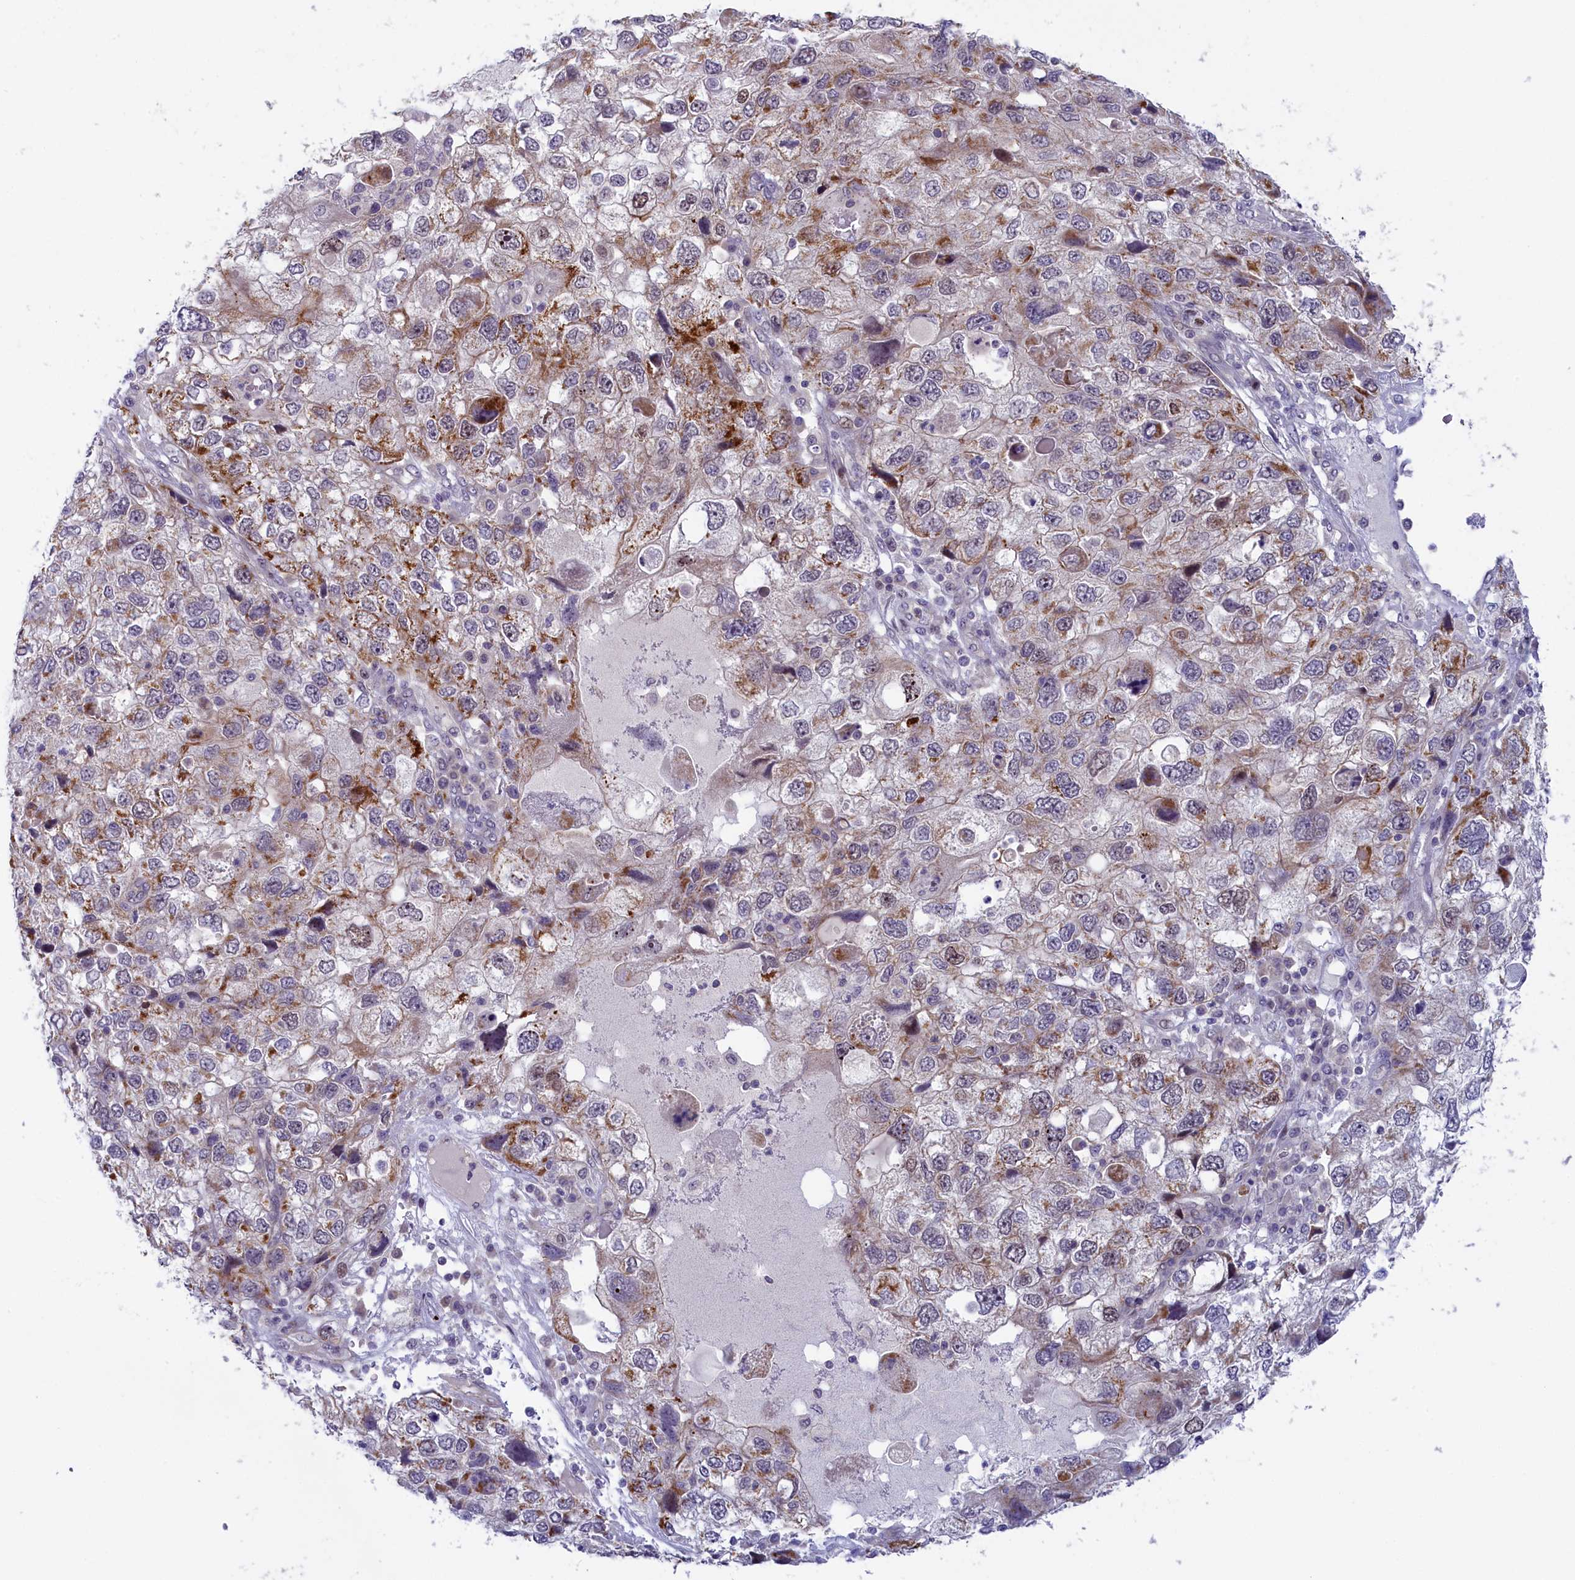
{"staining": {"intensity": "moderate", "quantity": "<25%", "location": "cytoplasmic/membranous"}, "tissue": "endometrial cancer", "cell_type": "Tumor cells", "image_type": "cancer", "snomed": [{"axis": "morphology", "description": "Adenocarcinoma, NOS"}, {"axis": "topography", "description": "Endometrium"}], "caption": "A micrograph of endometrial cancer (adenocarcinoma) stained for a protein shows moderate cytoplasmic/membranous brown staining in tumor cells. (DAB IHC with brightfield microscopy, high magnification).", "gene": "CCL23", "patient": {"sex": "female", "age": 49}}